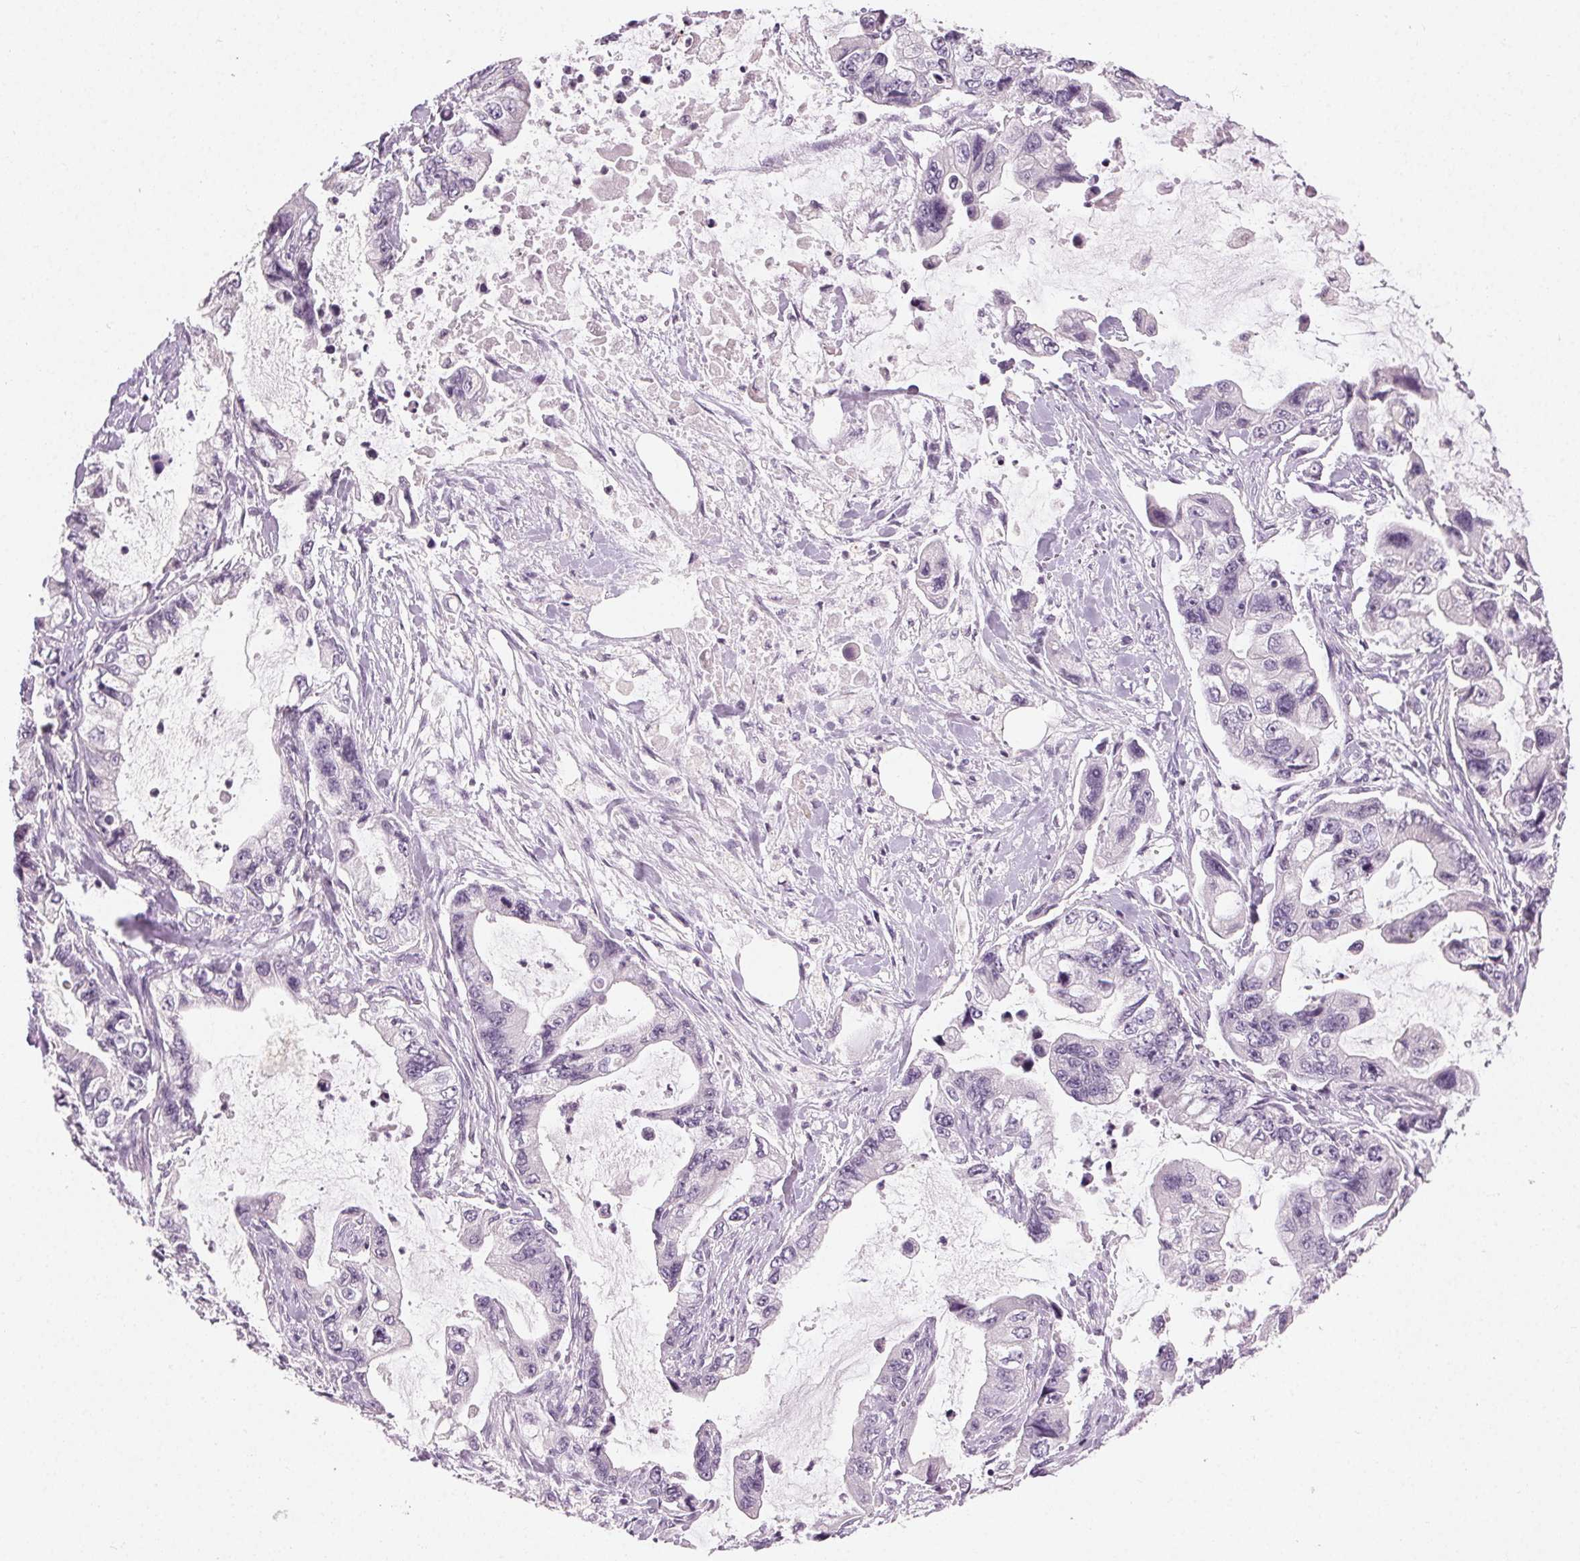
{"staining": {"intensity": "negative", "quantity": "none", "location": "none"}, "tissue": "stomach cancer", "cell_type": "Tumor cells", "image_type": "cancer", "snomed": [{"axis": "morphology", "description": "Adenocarcinoma, NOS"}, {"axis": "topography", "description": "Pancreas"}, {"axis": "topography", "description": "Stomach, upper"}, {"axis": "topography", "description": "Stomach"}], "caption": "Histopathology image shows no significant protein positivity in tumor cells of stomach cancer.", "gene": "CLTRN", "patient": {"sex": "male", "age": 77}}